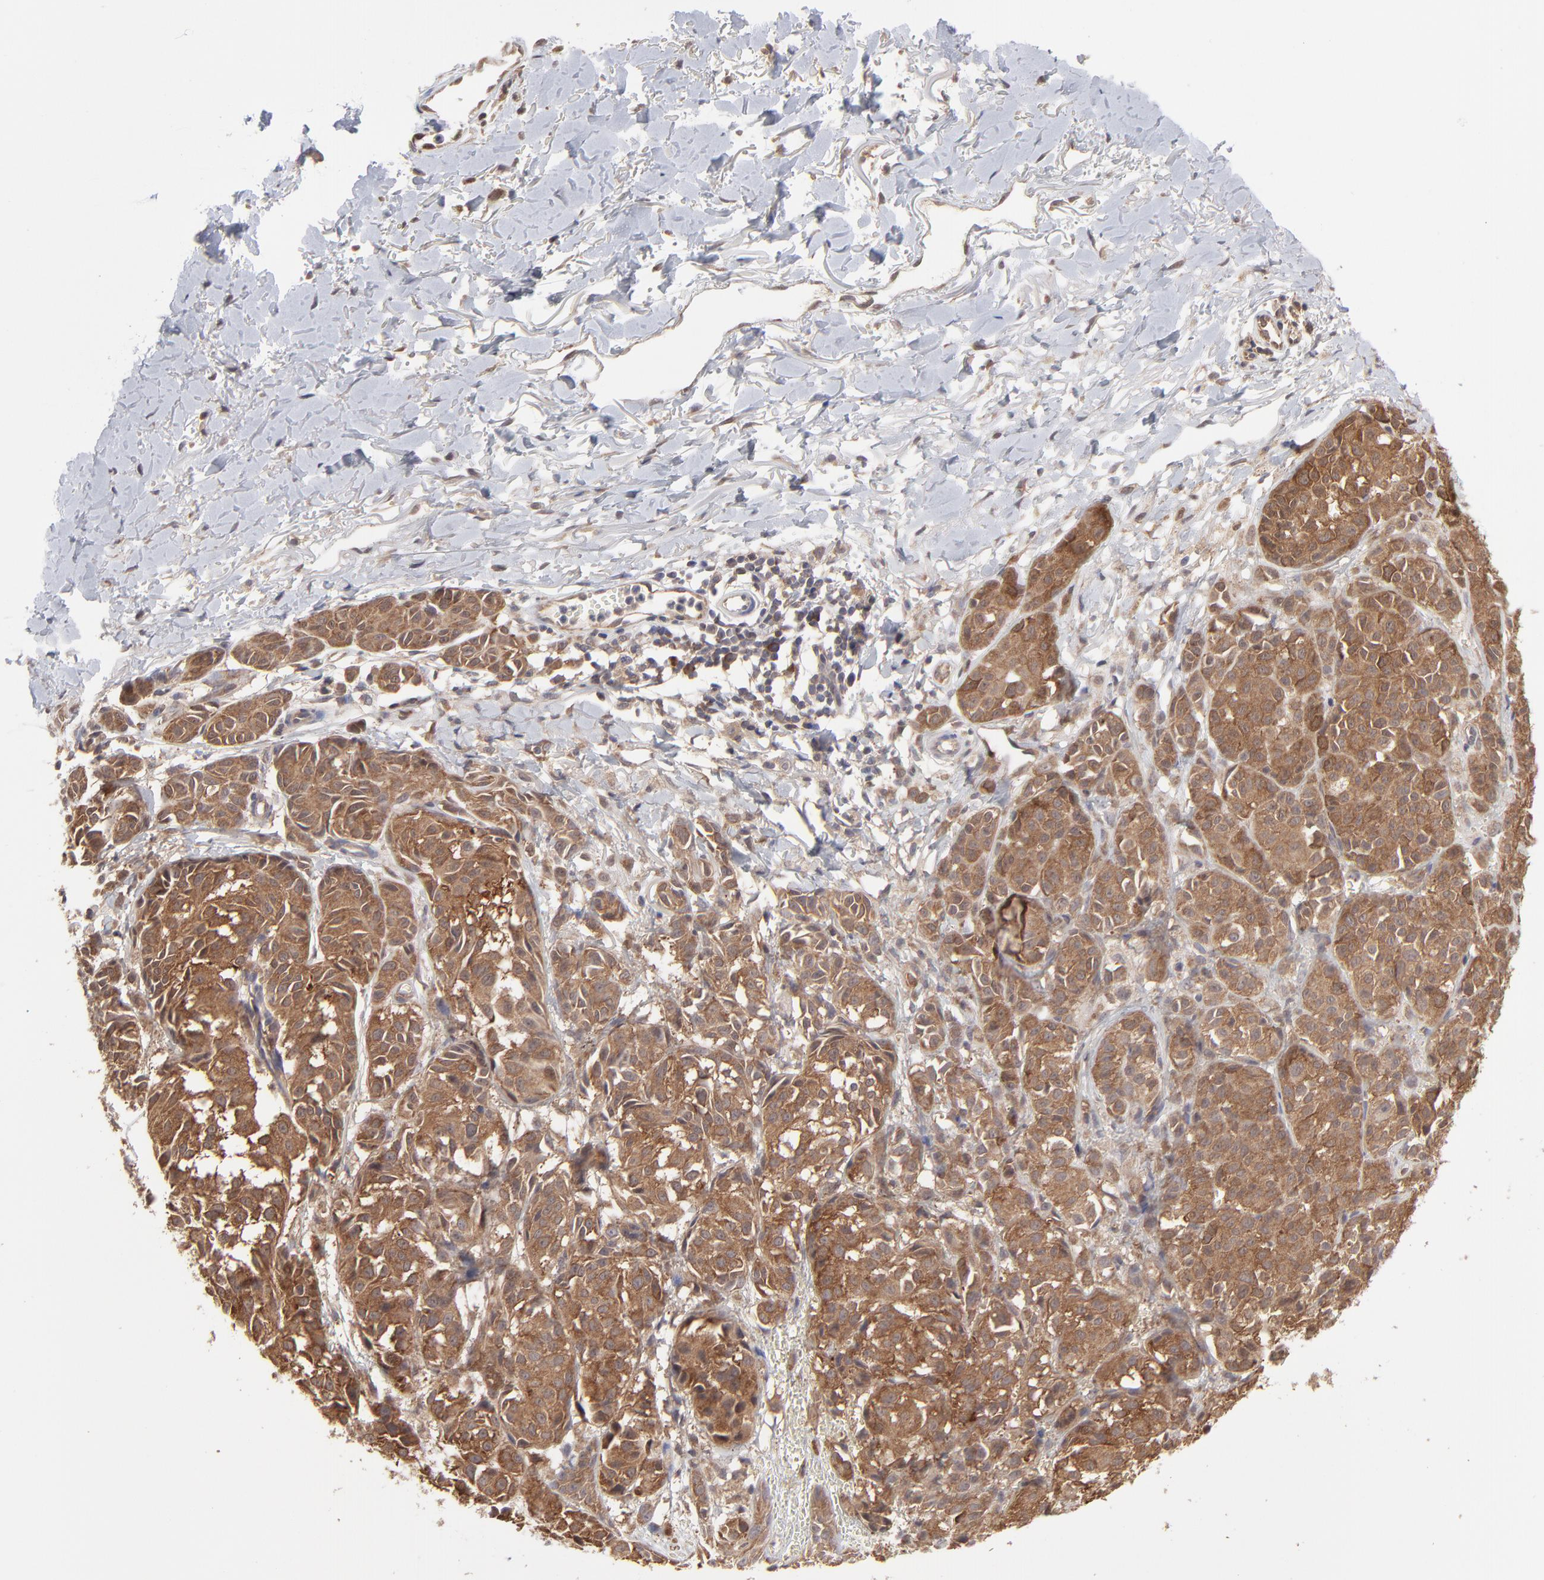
{"staining": {"intensity": "strong", "quantity": ">75%", "location": "cytoplasmic/membranous"}, "tissue": "melanoma", "cell_type": "Tumor cells", "image_type": "cancer", "snomed": [{"axis": "morphology", "description": "Malignant melanoma, NOS"}, {"axis": "topography", "description": "Skin"}], "caption": "Malignant melanoma stained for a protein reveals strong cytoplasmic/membranous positivity in tumor cells.", "gene": "GART", "patient": {"sex": "male", "age": 76}}